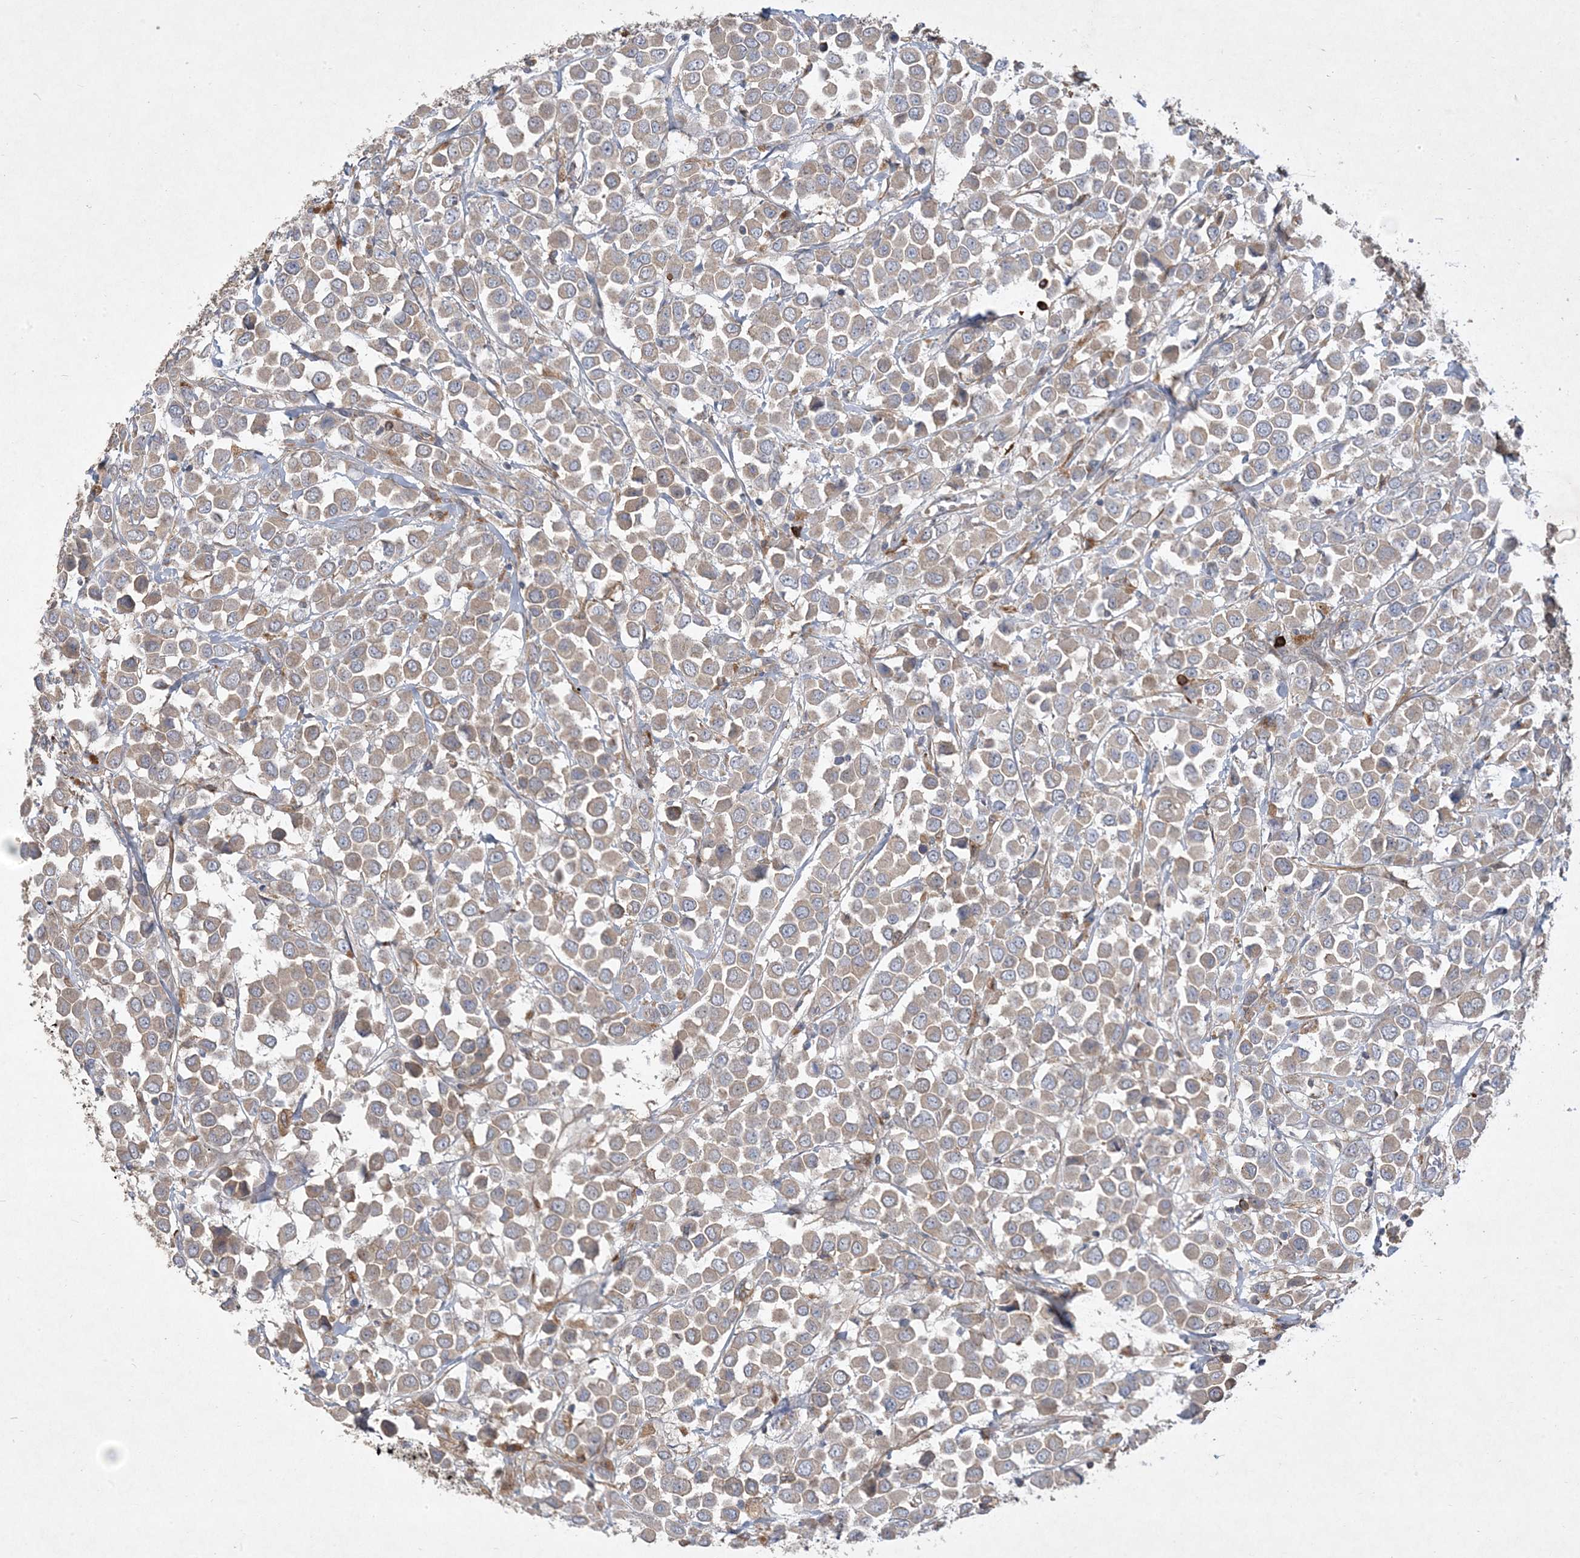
{"staining": {"intensity": "weak", "quantity": ">75%", "location": "cytoplasmic/membranous"}, "tissue": "breast cancer", "cell_type": "Tumor cells", "image_type": "cancer", "snomed": [{"axis": "morphology", "description": "Duct carcinoma"}, {"axis": "topography", "description": "Breast"}], "caption": "Invasive ductal carcinoma (breast) tissue exhibits weak cytoplasmic/membranous staining in approximately >75% of tumor cells", "gene": "MASP2", "patient": {"sex": "female", "age": 61}}